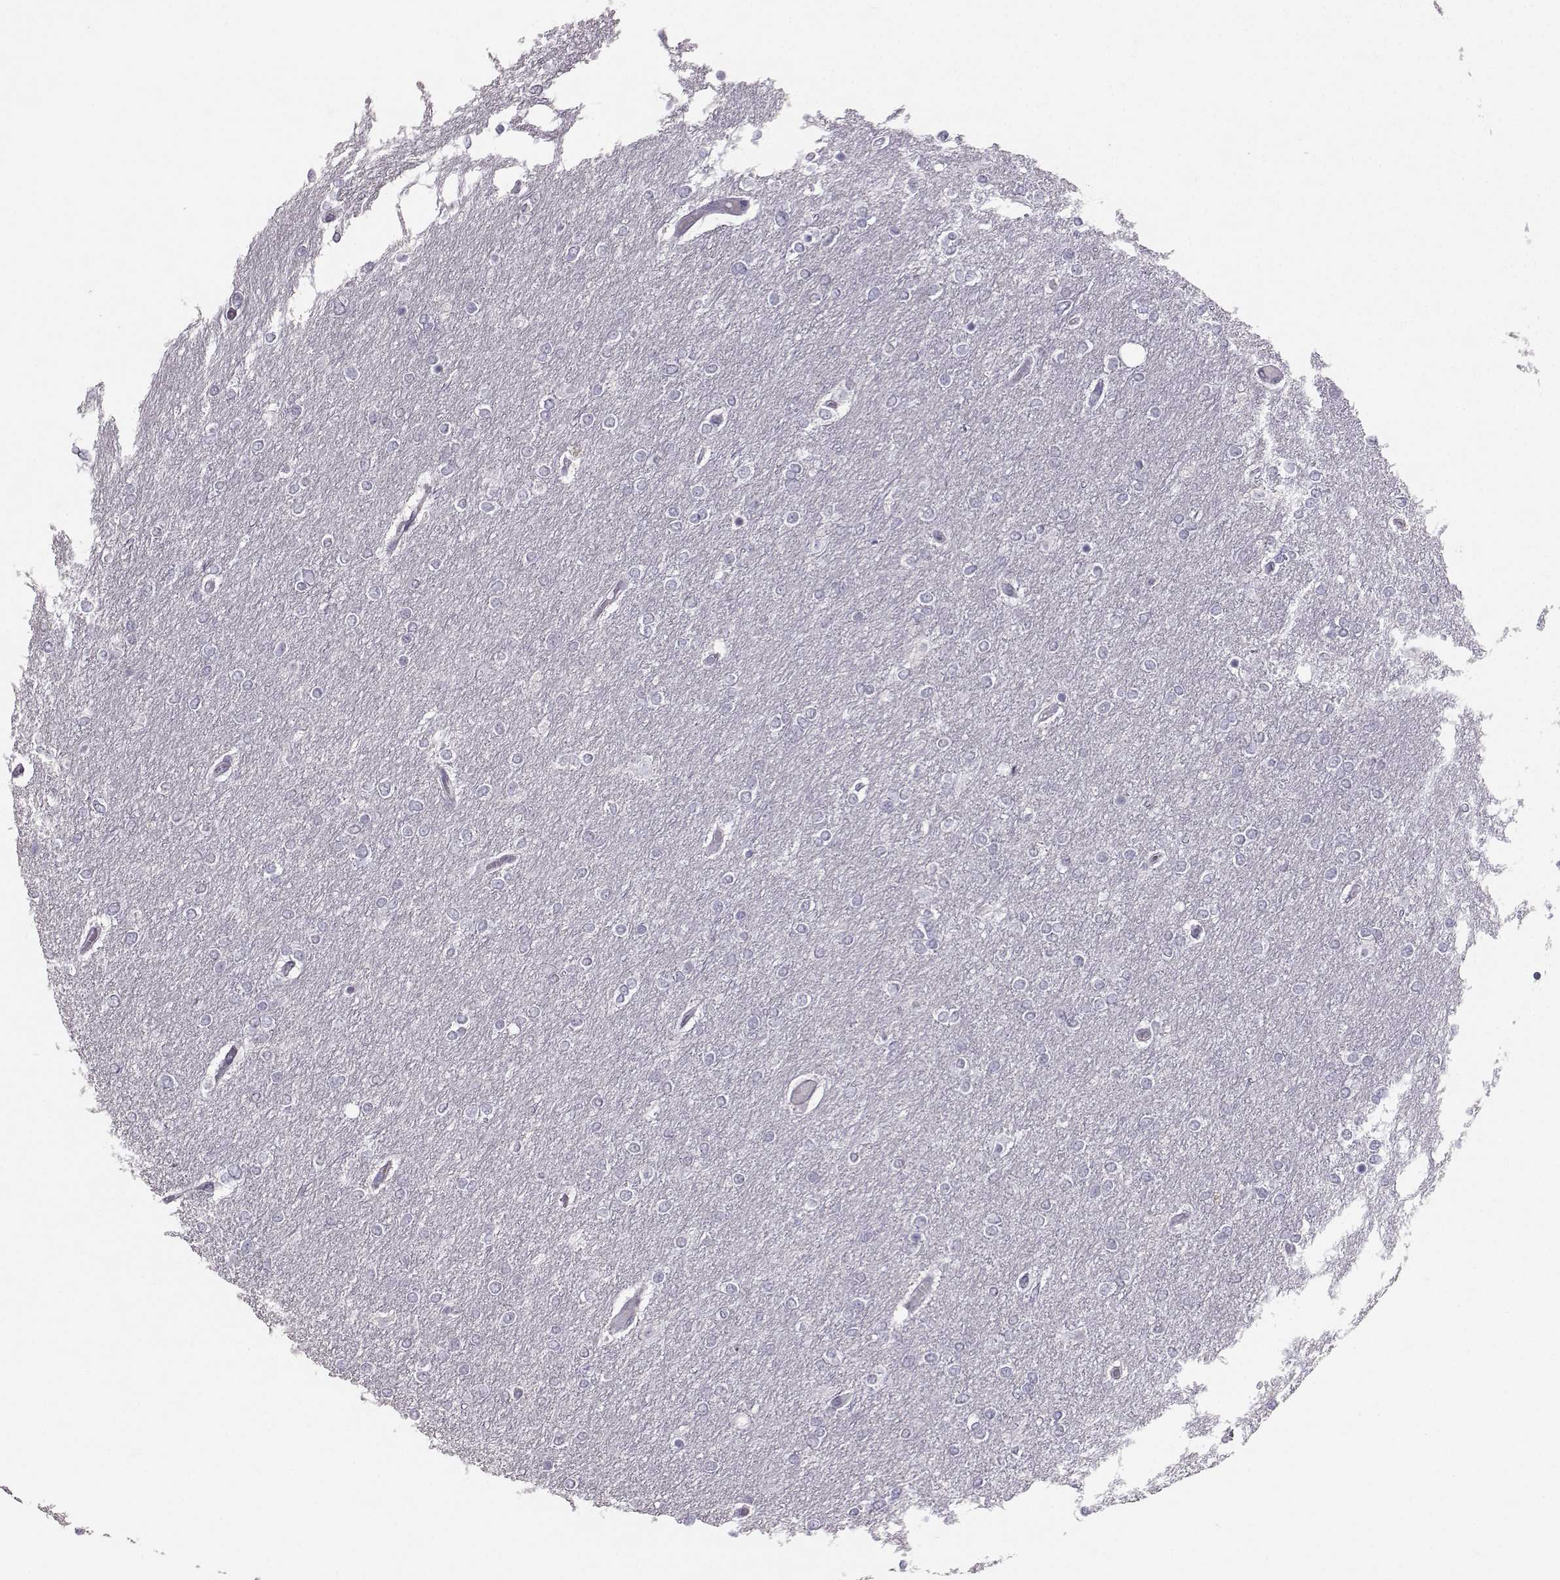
{"staining": {"intensity": "negative", "quantity": "none", "location": "none"}, "tissue": "glioma", "cell_type": "Tumor cells", "image_type": "cancer", "snomed": [{"axis": "morphology", "description": "Glioma, malignant, High grade"}, {"axis": "topography", "description": "Brain"}], "caption": "DAB immunohistochemical staining of malignant glioma (high-grade) shows no significant positivity in tumor cells. (DAB (3,3'-diaminobenzidine) immunohistochemistry with hematoxylin counter stain).", "gene": "PKP2", "patient": {"sex": "female", "age": 61}}